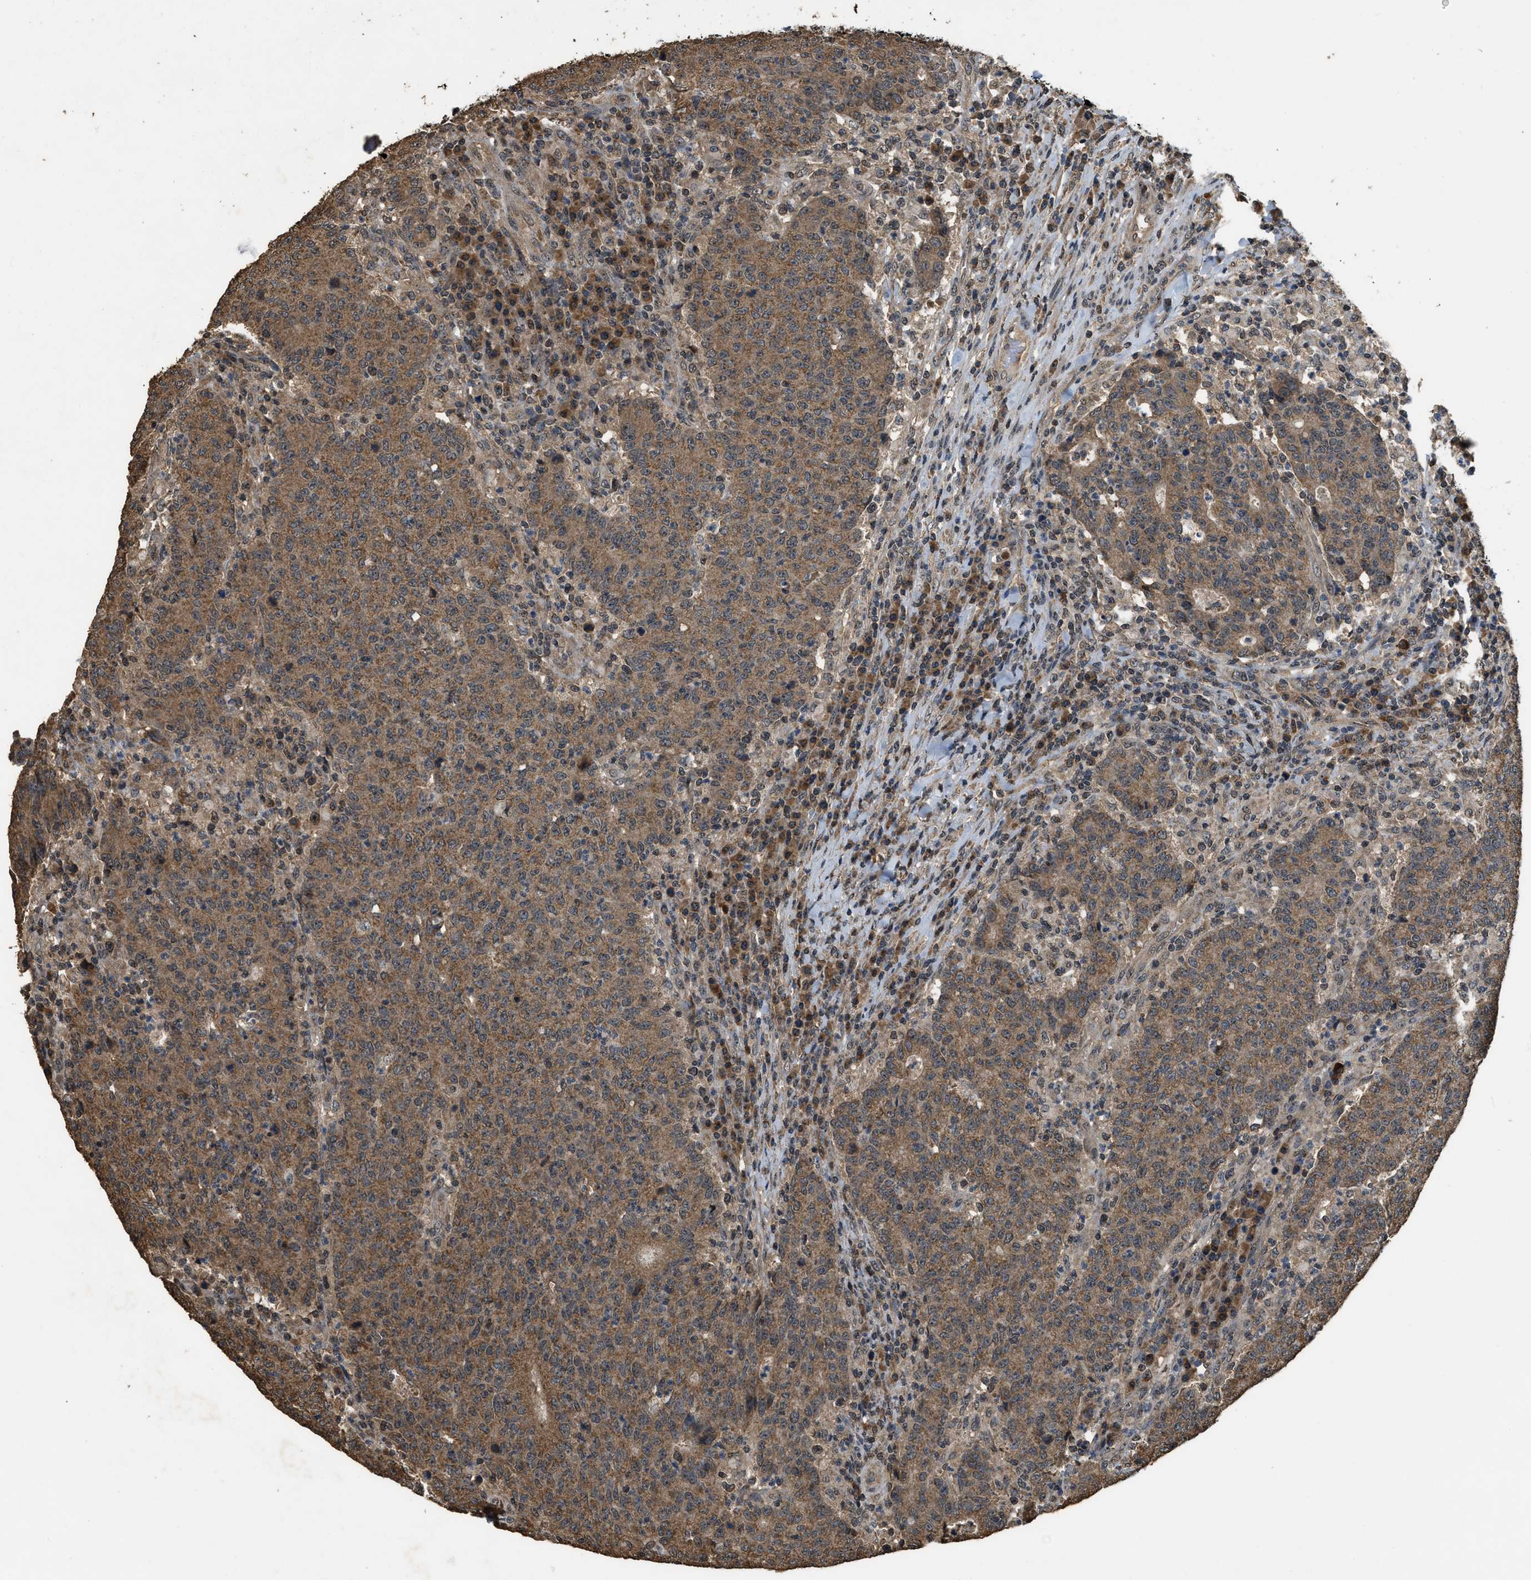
{"staining": {"intensity": "moderate", "quantity": ">75%", "location": "cytoplasmic/membranous"}, "tissue": "colorectal cancer", "cell_type": "Tumor cells", "image_type": "cancer", "snomed": [{"axis": "morphology", "description": "Adenocarcinoma, NOS"}, {"axis": "topography", "description": "Colon"}], "caption": "This photomicrograph displays IHC staining of human colorectal adenocarcinoma, with medium moderate cytoplasmic/membranous positivity in approximately >75% of tumor cells.", "gene": "DENND6B", "patient": {"sex": "female", "age": 75}}